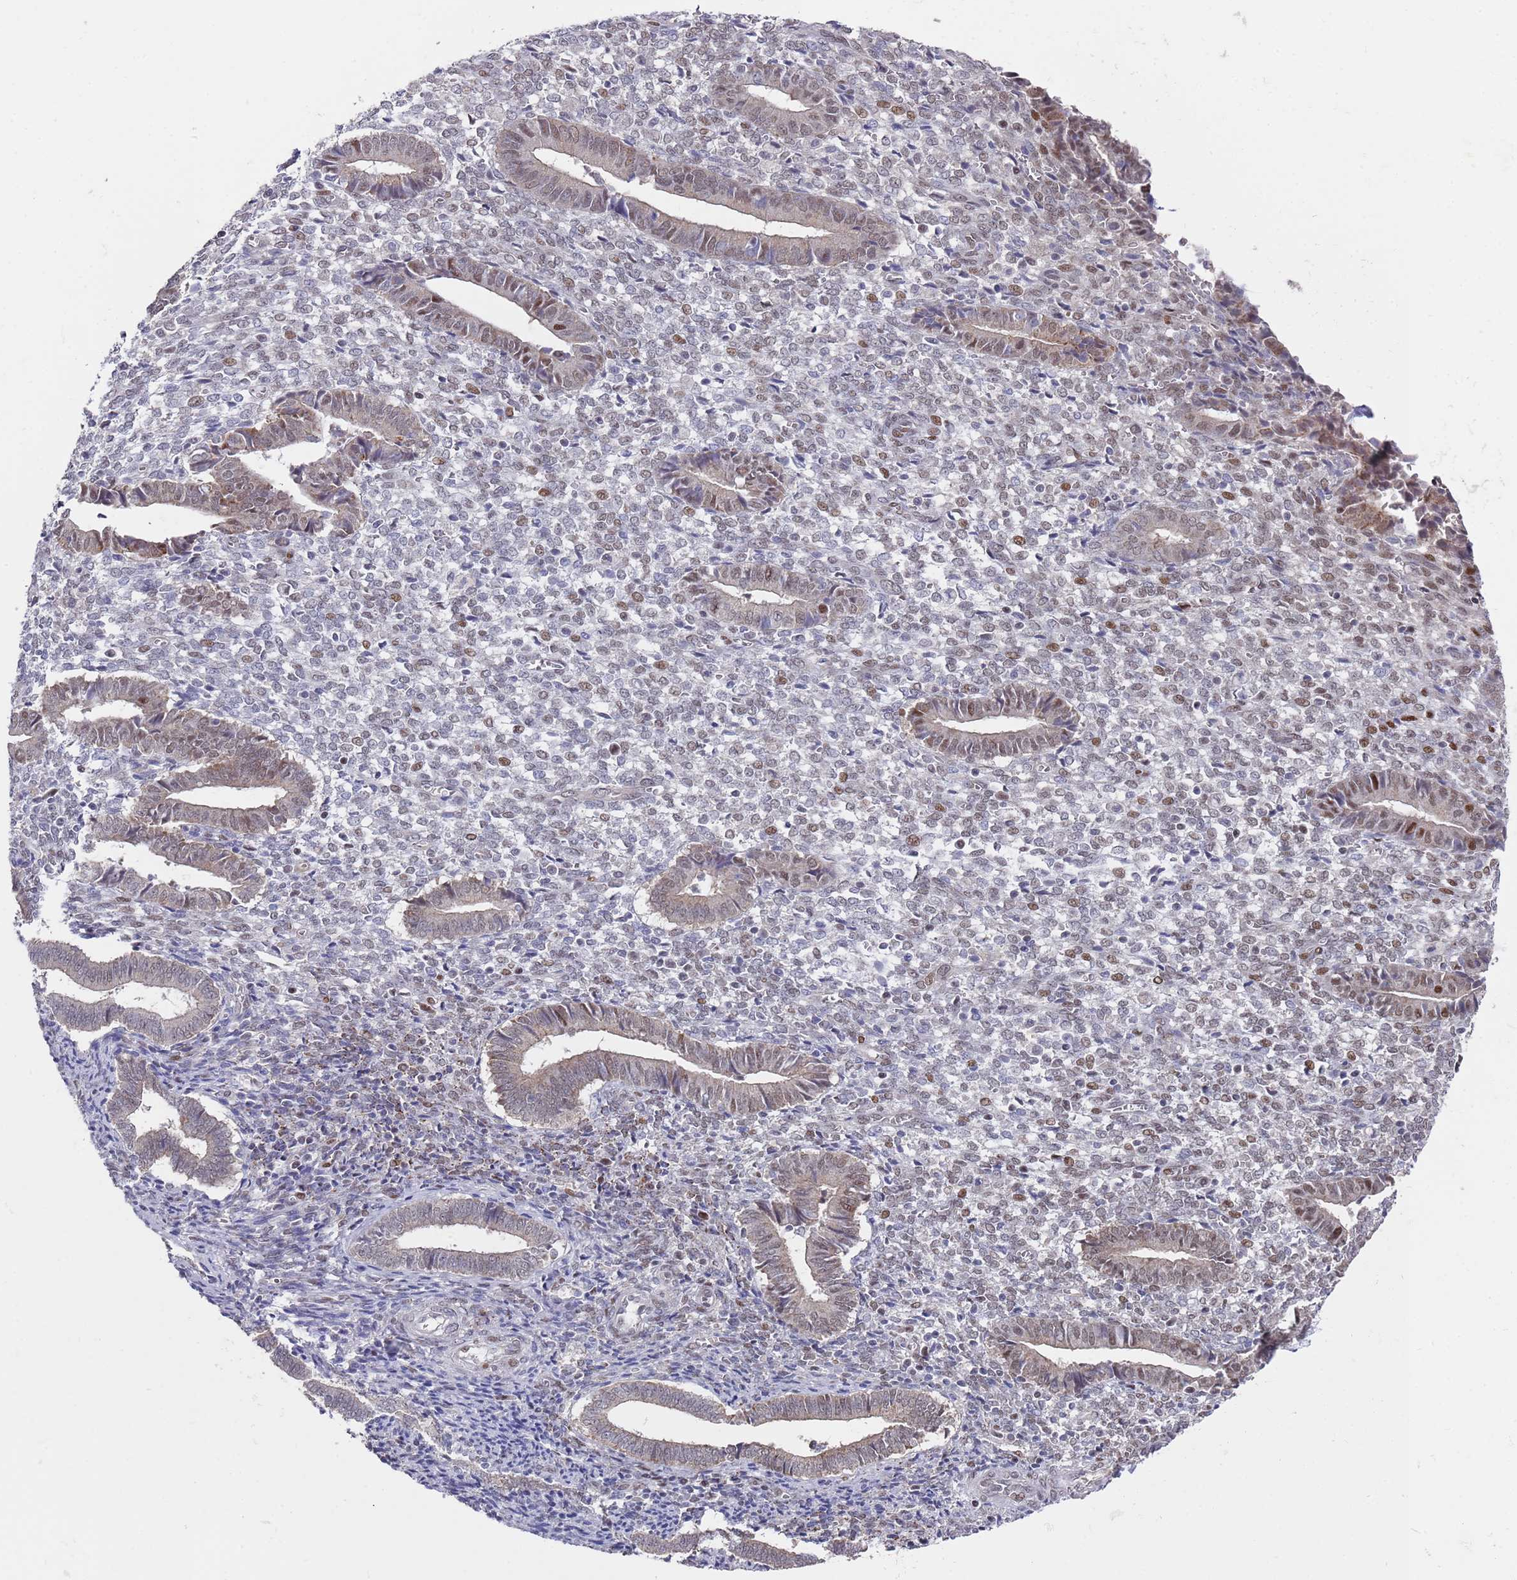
{"staining": {"intensity": "moderate", "quantity": "25%-75%", "location": "nuclear"}, "tissue": "endometrium", "cell_type": "Cells in endometrial stroma", "image_type": "normal", "snomed": [{"axis": "morphology", "description": "Normal tissue, NOS"}, {"axis": "topography", "description": "Other"}, {"axis": "topography", "description": "Endometrium"}], "caption": "This photomicrograph displays IHC staining of unremarkable human endometrium, with medium moderate nuclear positivity in approximately 25%-75% of cells in endometrial stroma.", "gene": "COPS6", "patient": {"sex": "female", "age": 44}}